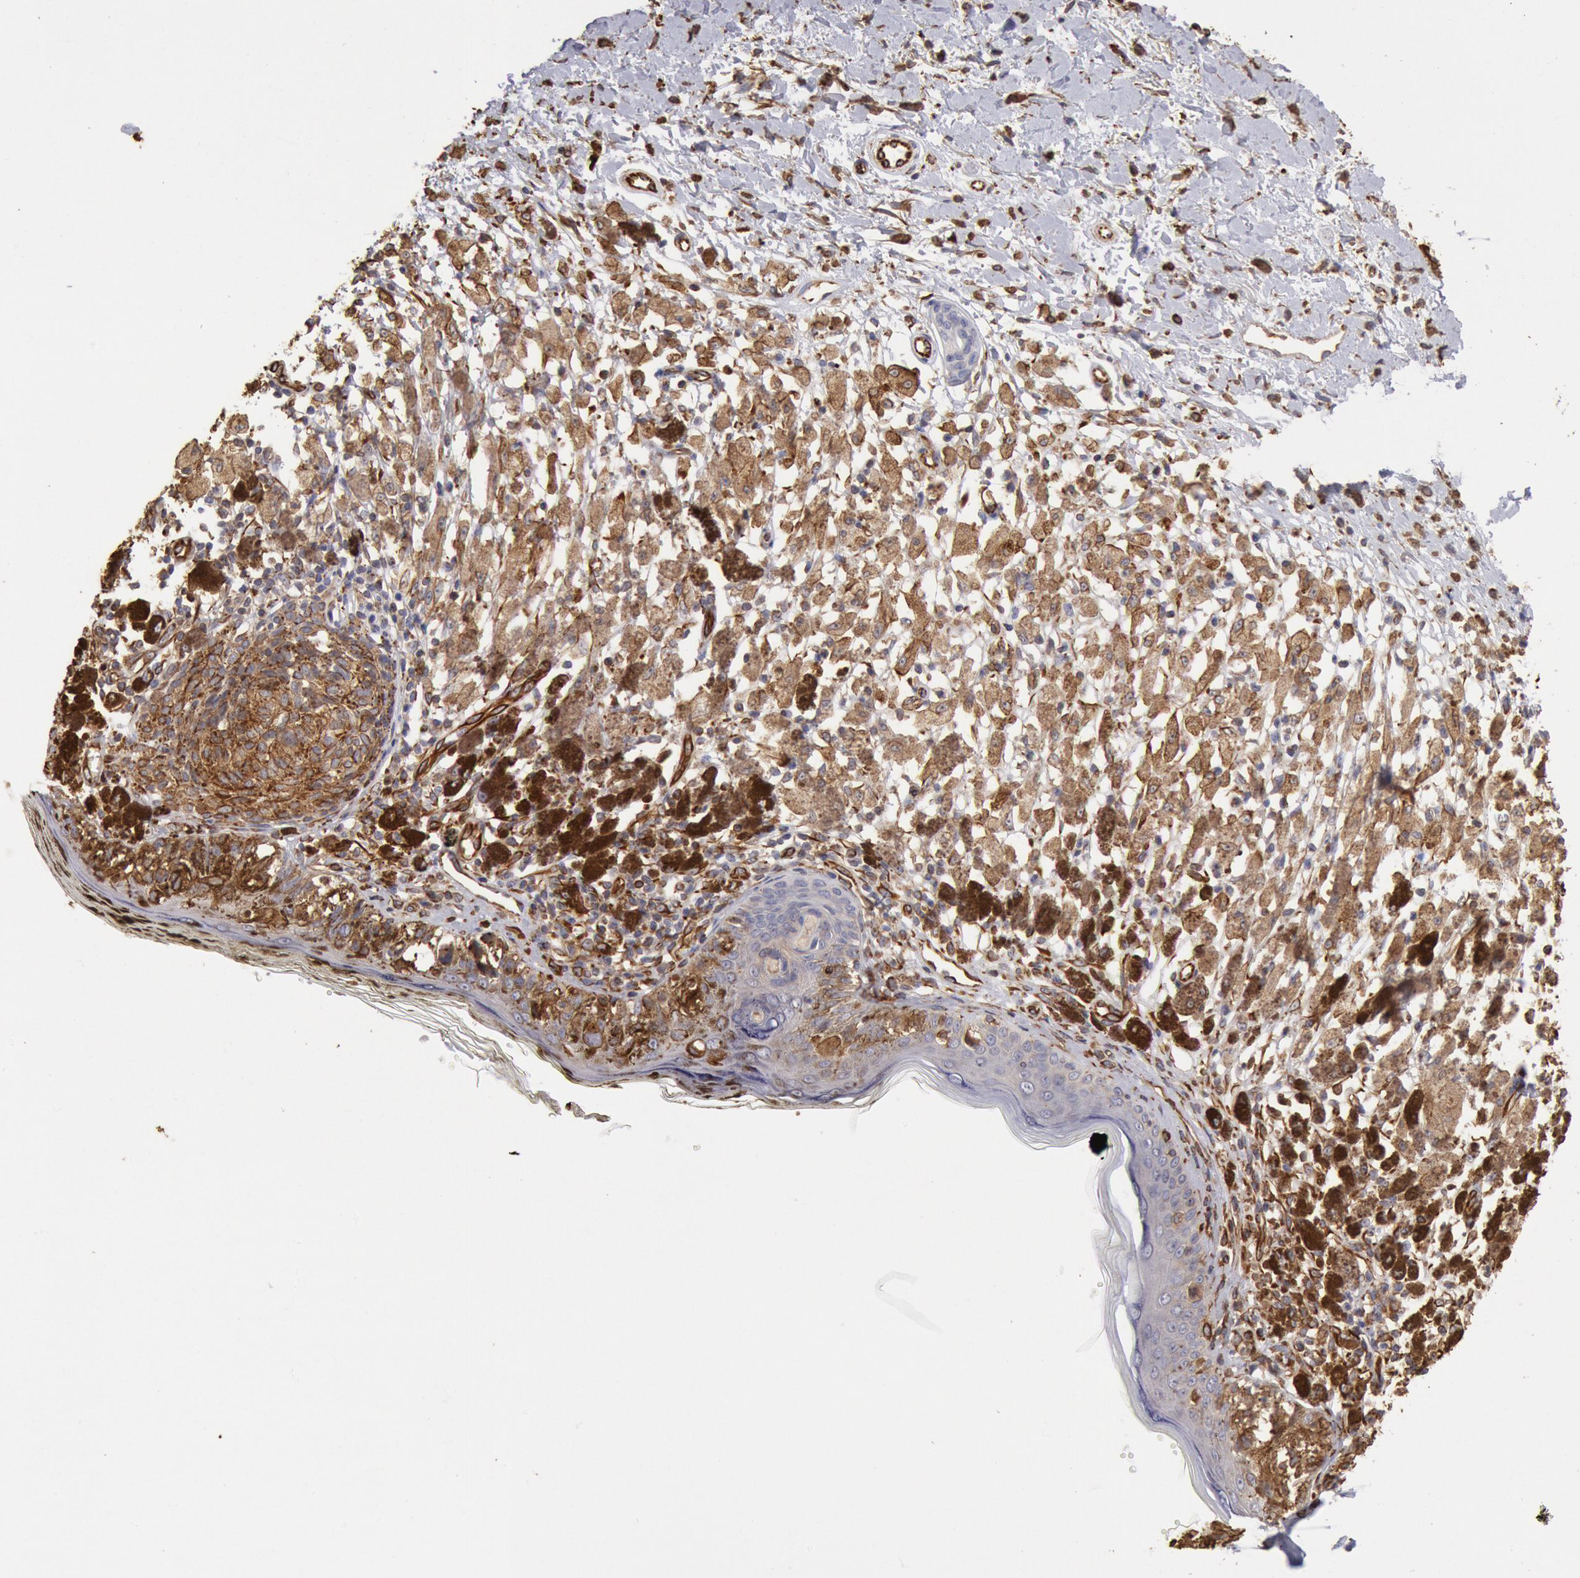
{"staining": {"intensity": "moderate", "quantity": "25%-75%", "location": "cytoplasmic/membranous"}, "tissue": "melanoma", "cell_type": "Tumor cells", "image_type": "cancer", "snomed": [{"axis": "morphology", "description": "Malignant melanoma, NOS"}, {"axis": "topography", "description": "Skin"}], "caption": "Moderate cytoplasmic/membranous positivity for a protein is seen in about 25%-75% of tumor cells of malignant melanoma using immunohistochemistry (IHC).", "gene": "RNF139", "patient": {"sex": "male", "age": 88}}